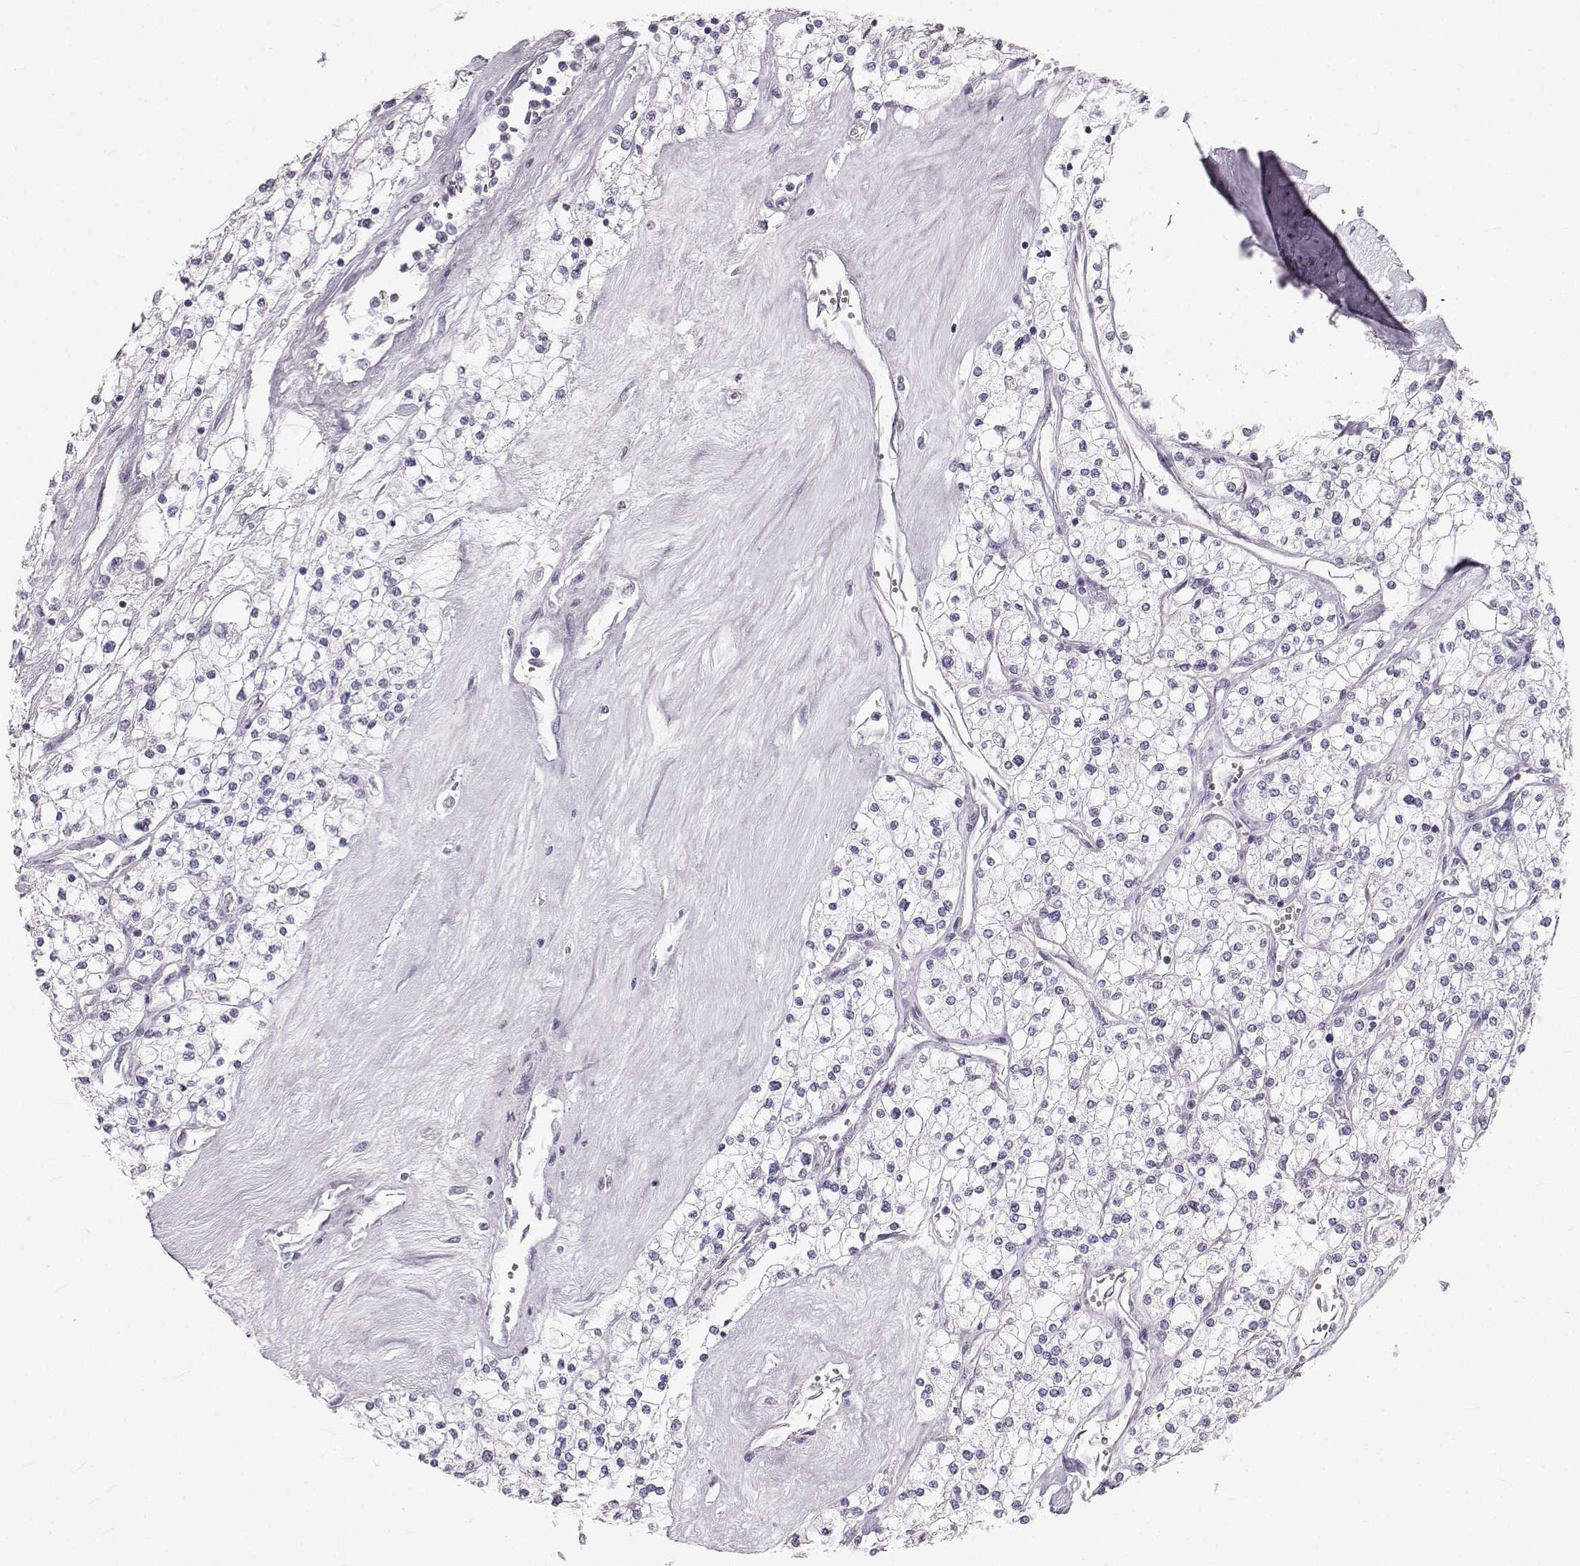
{"staining": {"intensity": "negative", "quantity": "none", "location": "none"}, "tissue": "renal cancer", "cell_type": "Tumor cells", "image_type": "cancer", "snomed": [{"axis": "morphology", "description": "Adenocarcinoma, NOS"}, {"axis": "topography", "description": "Kidney"}], "caption": "This photomicrograph is of adenocarcinoma (renal) stained with immunohistochemistry (IHC) to label a protein in brown with the nuclei are counter-stained blue. There is no expression in tumor cells.", "gene": "OIP5", "patient": {"sex": "male", "age": 80}}